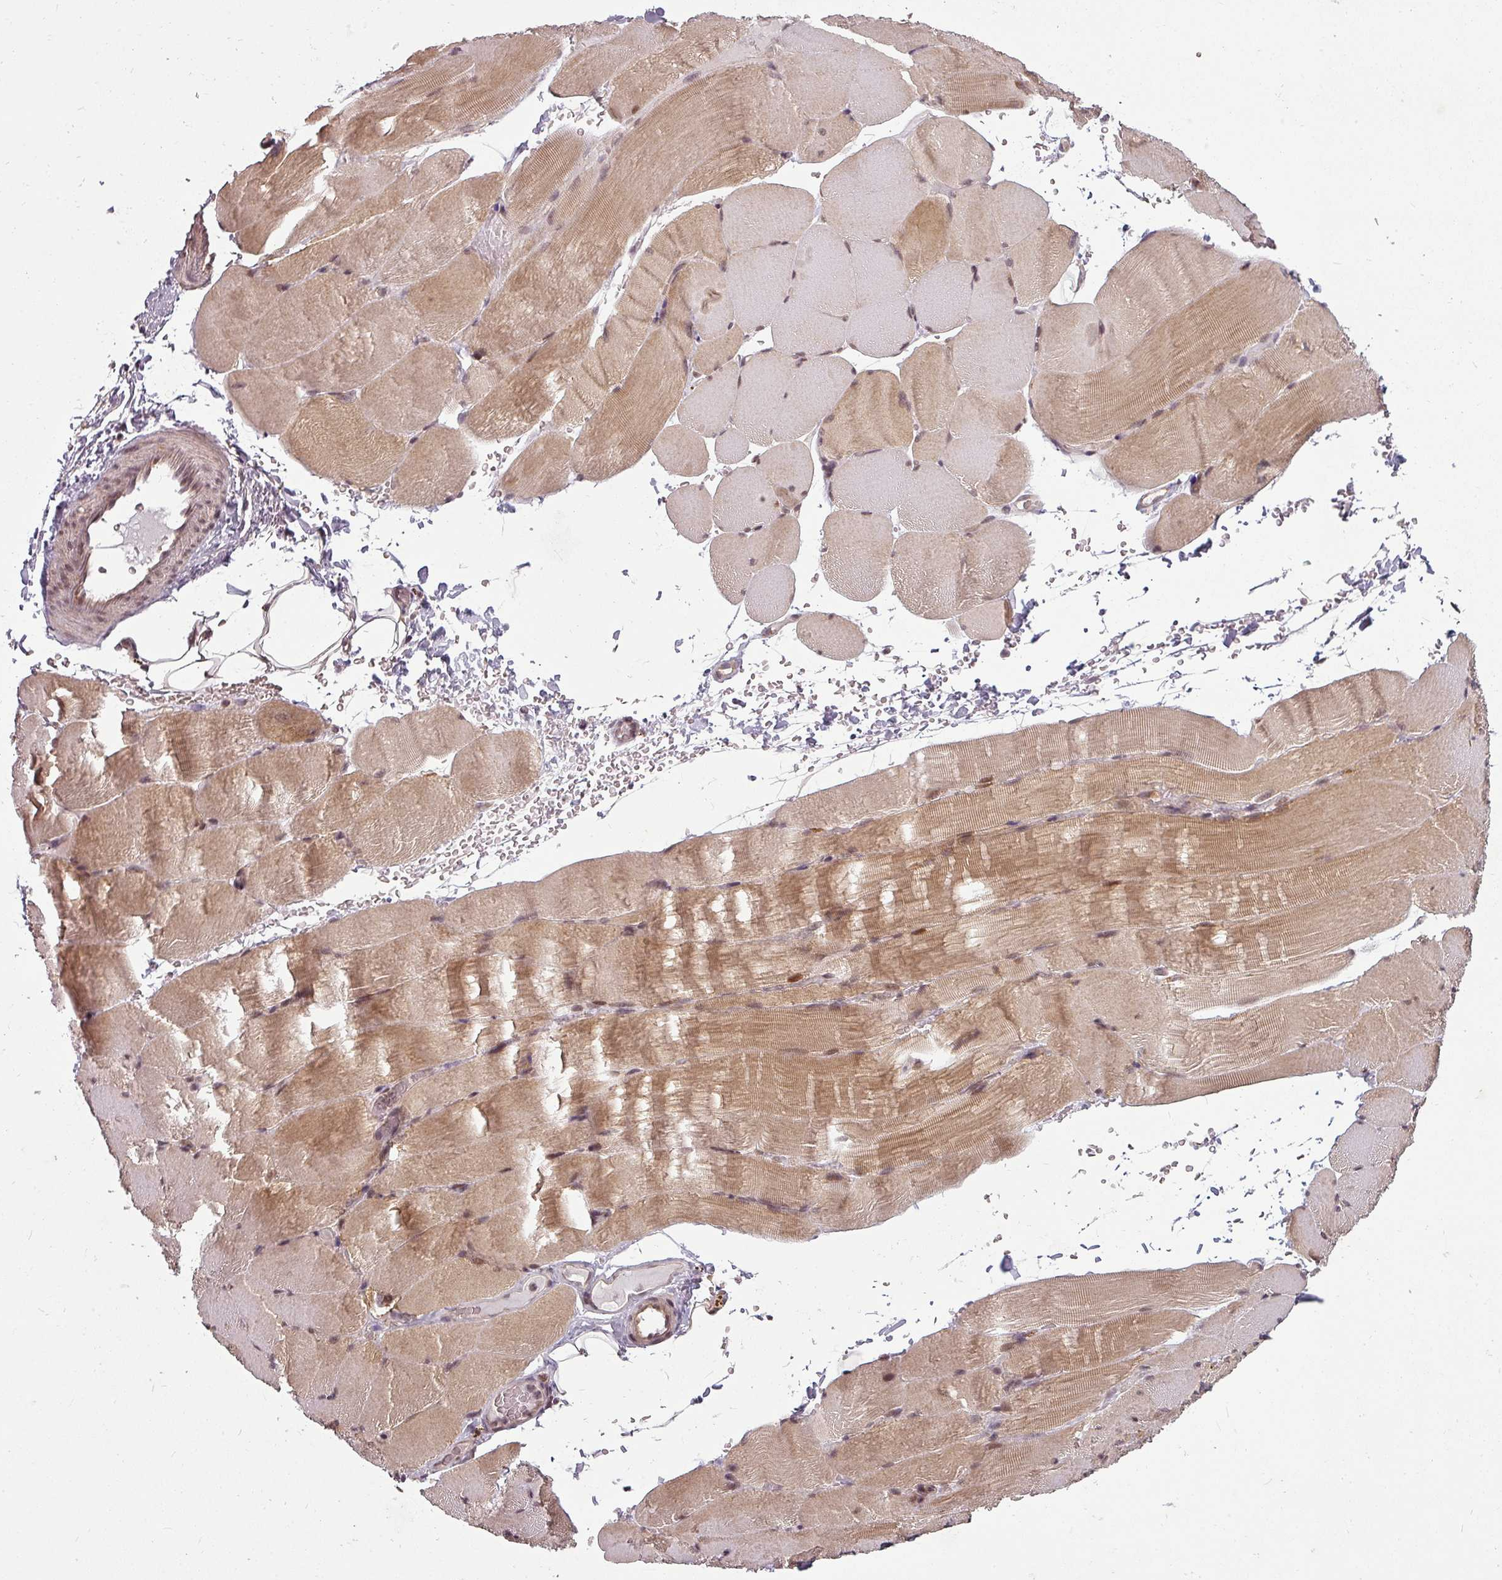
{"staining": {"intensity": "moderate", "quantity": ">75%", "location": "cytoplasmic/membranous"}, "tissue": "skeletal muscle", "cell_type": "Myocytes", "image_type": "normal", "snomed": [{"axis": "morphology", "description": "Normal tissue, NOS"}, {"axis": "topography", "description": "Skeletal muscle"}, {"axis": "topography", "description": "Parathyroid gland"}], "caption": "DAB (3,3'-diaminobenzidine) immunohistochemical staining of normal skeletal muscle demonstrates moderate cytoplasmic/membranous protein positivity in about >75% of myocytes. (DAB = brown stain, brightfield microscopy at high magnification).", "gene": "CLIC1", "patient": {"sex": "female", "age": 37}}